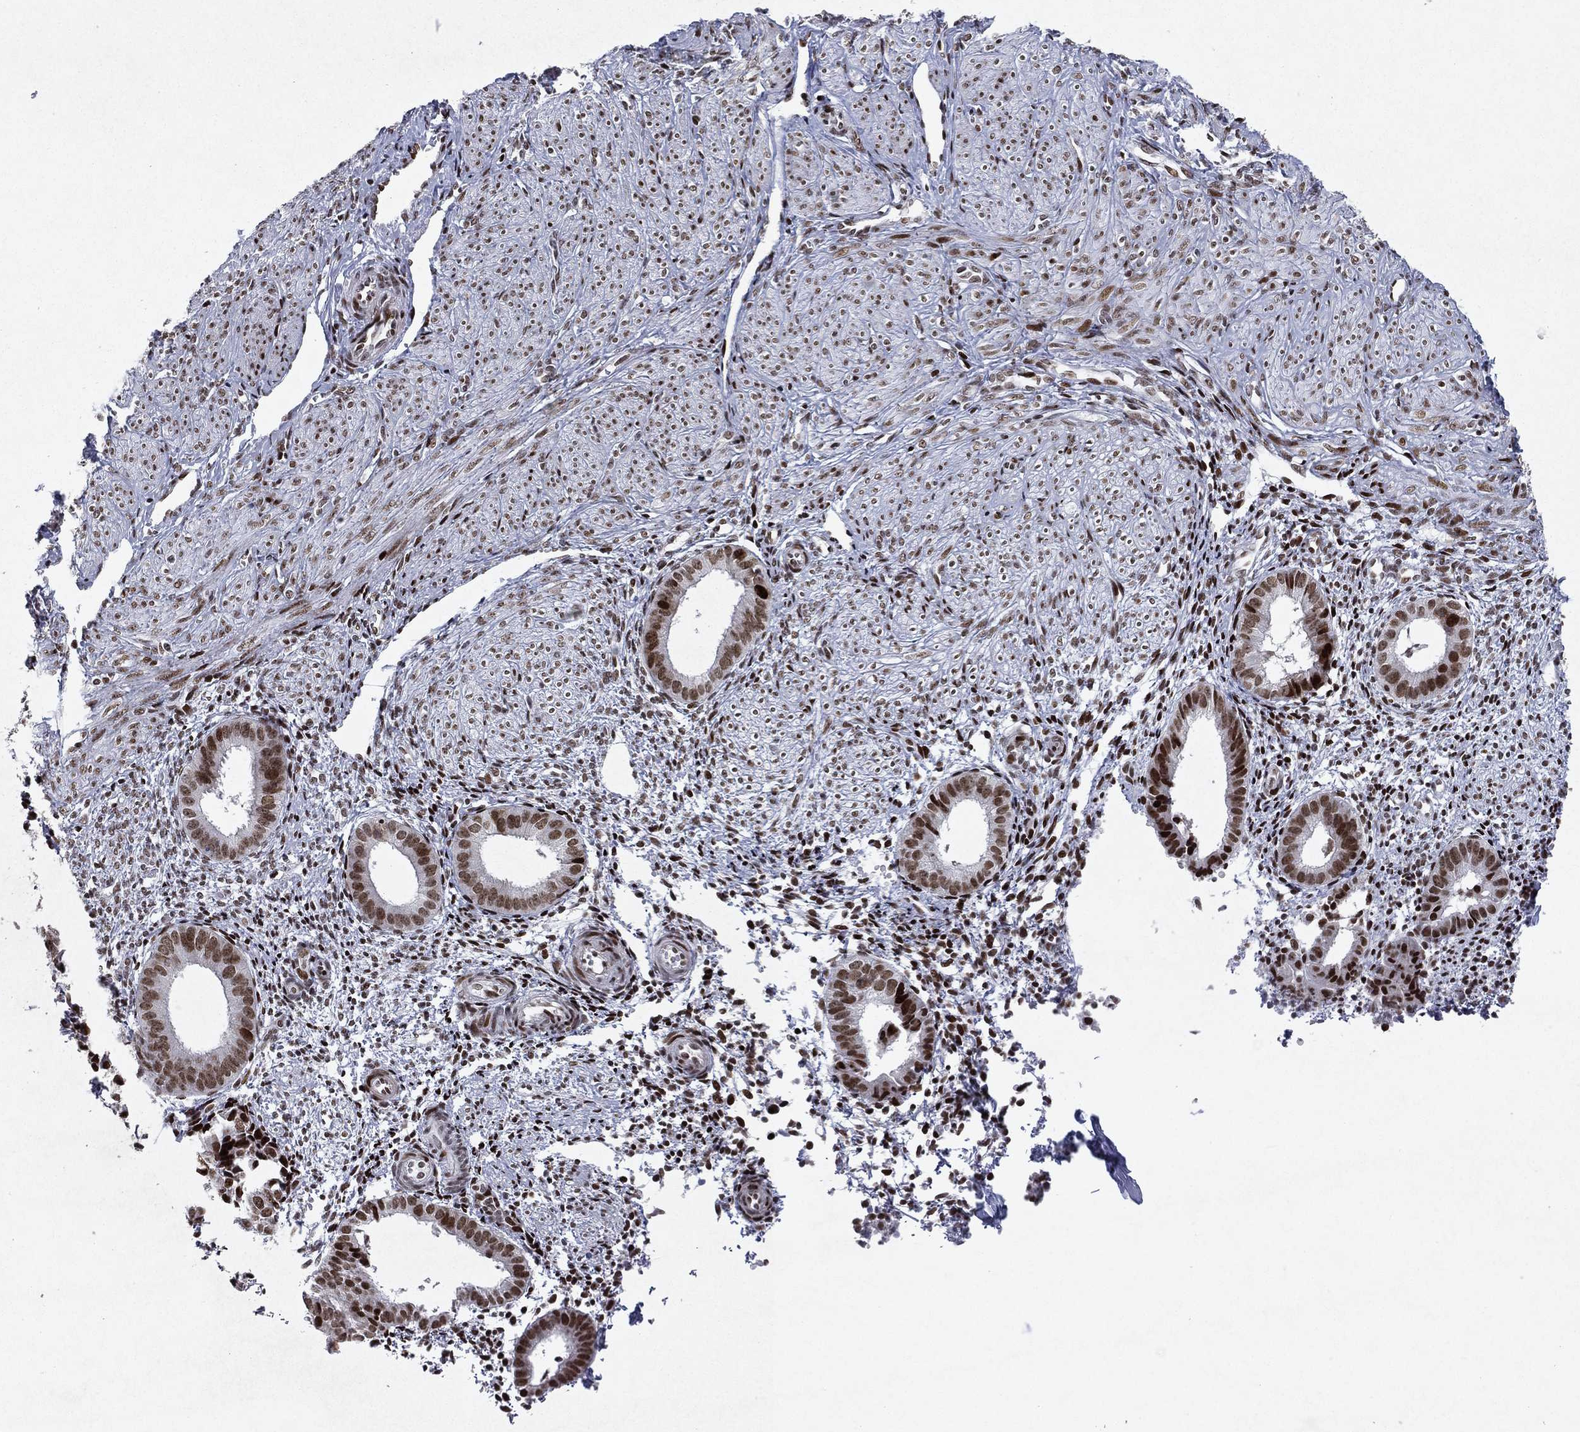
{"staining": {"intensity": "strong", "quantity": "25%-75%", "location": "nuclear"}, "tissue": "endometrium", "cell_type": "Cells in endometrial stroma", "image_type": "normal", "snomed": [{"axis": "morphology", "description": "Normal tissue, NOS"}, {"axis": "topography", "description": "Endometrium"}], "caption": "Brown immunohistochemical staining in benign human endometrium demonstrates strong nuclear expression in about 25%-75% of cells in endometrial stroma.", "gene": "RTF1", "patient": {"sex": "female", "age": 47}}